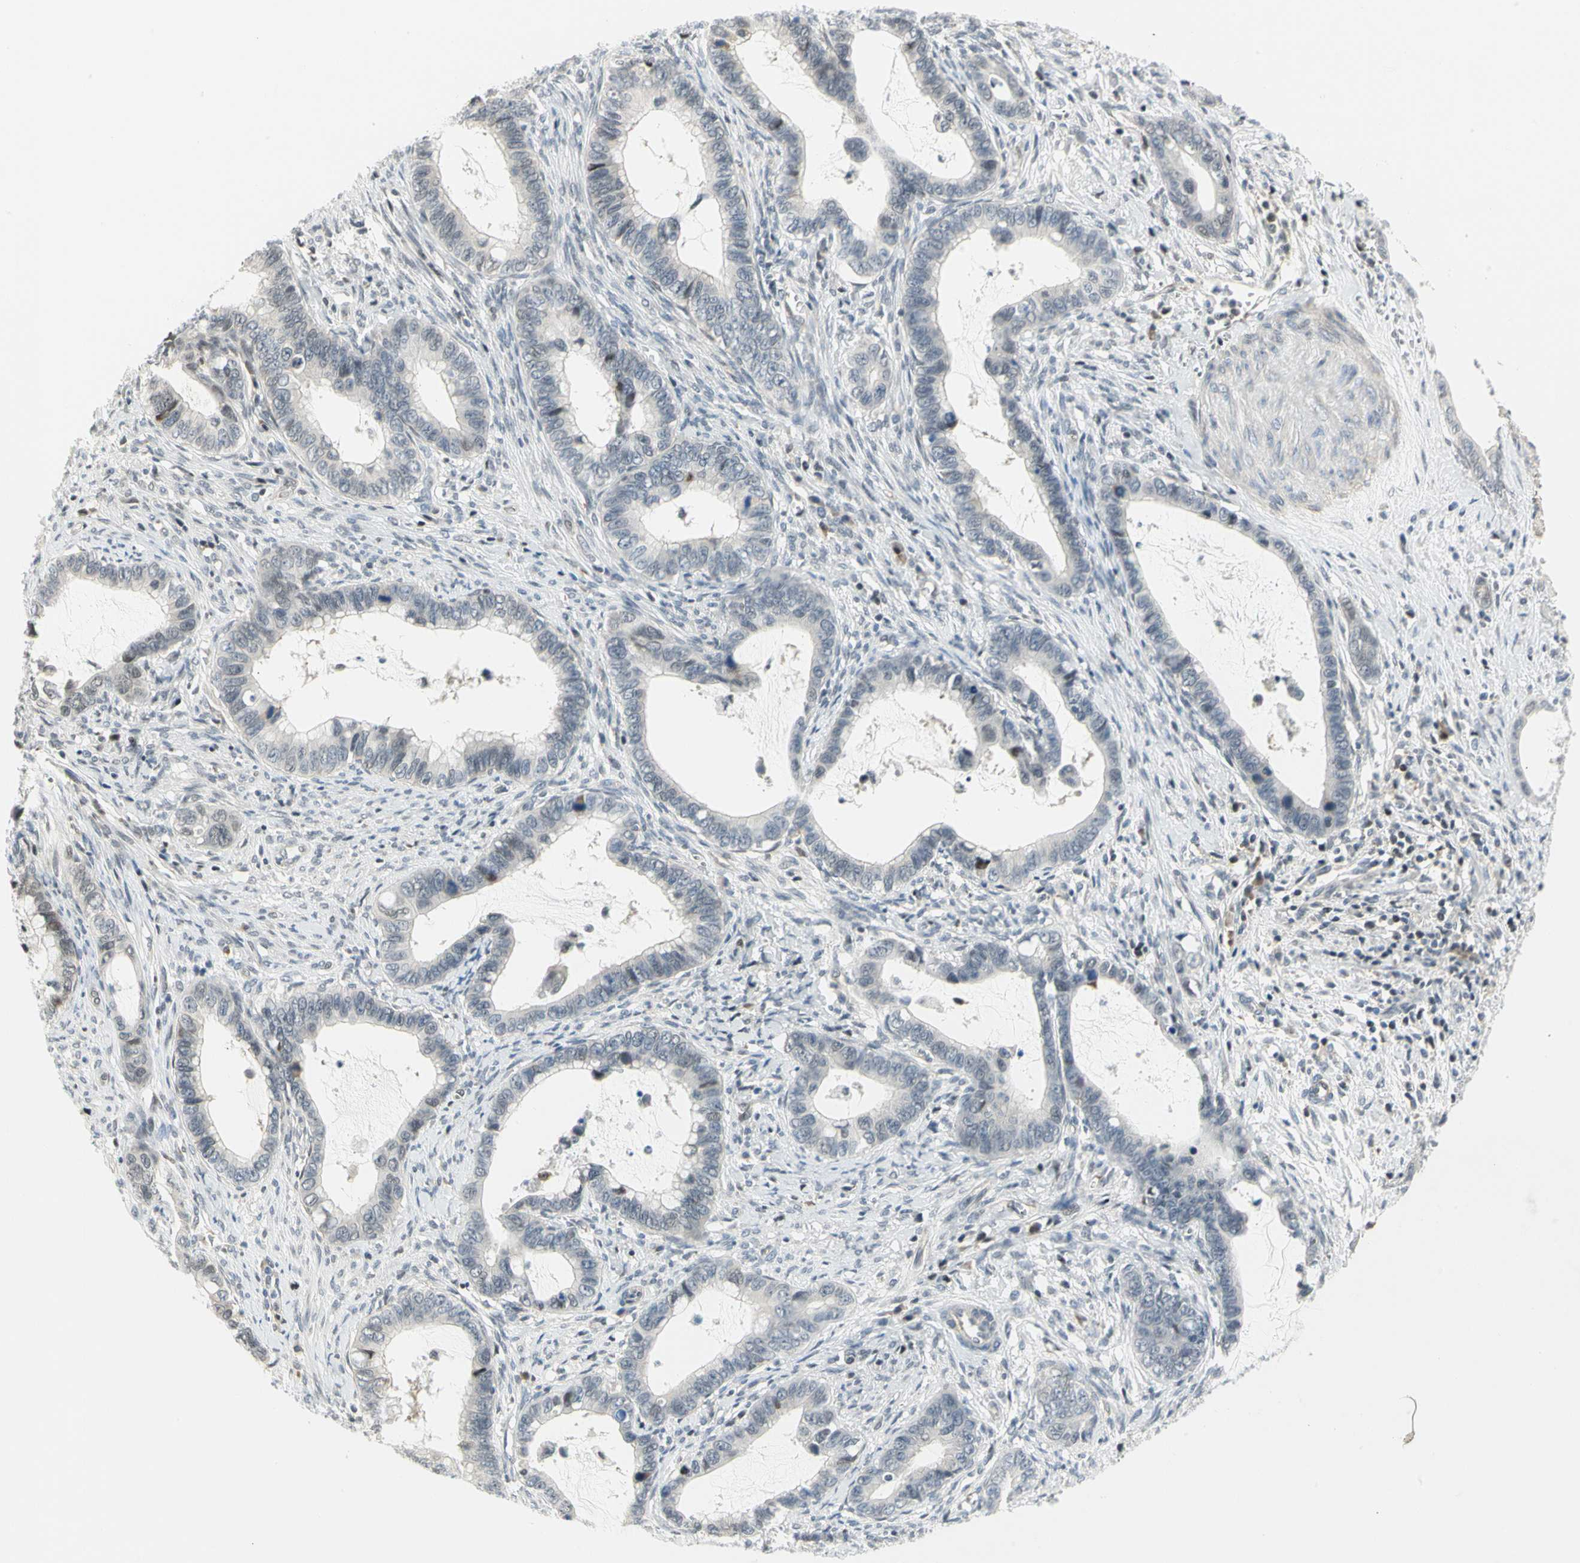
{"staining": {"intensity": "weak", "quantity": "<25%", "location": "nuclear"}, "tissue": "cervical cancer", "cell_type": "Tumor cells", "image_type": "cancer", "snomed": [{"axis": "morphology", "description": "Adenocarcinoma, NOS"}, {"axis": "topography", "description": "Cervix"}], "caption": "Cervical adenocarcinoma stained for a protein using immunohistochemistry (IHC) exhibits no positivity tumor cells.", "gene": "IMPG2", "patient": {"sex": "female", "age": 44}}